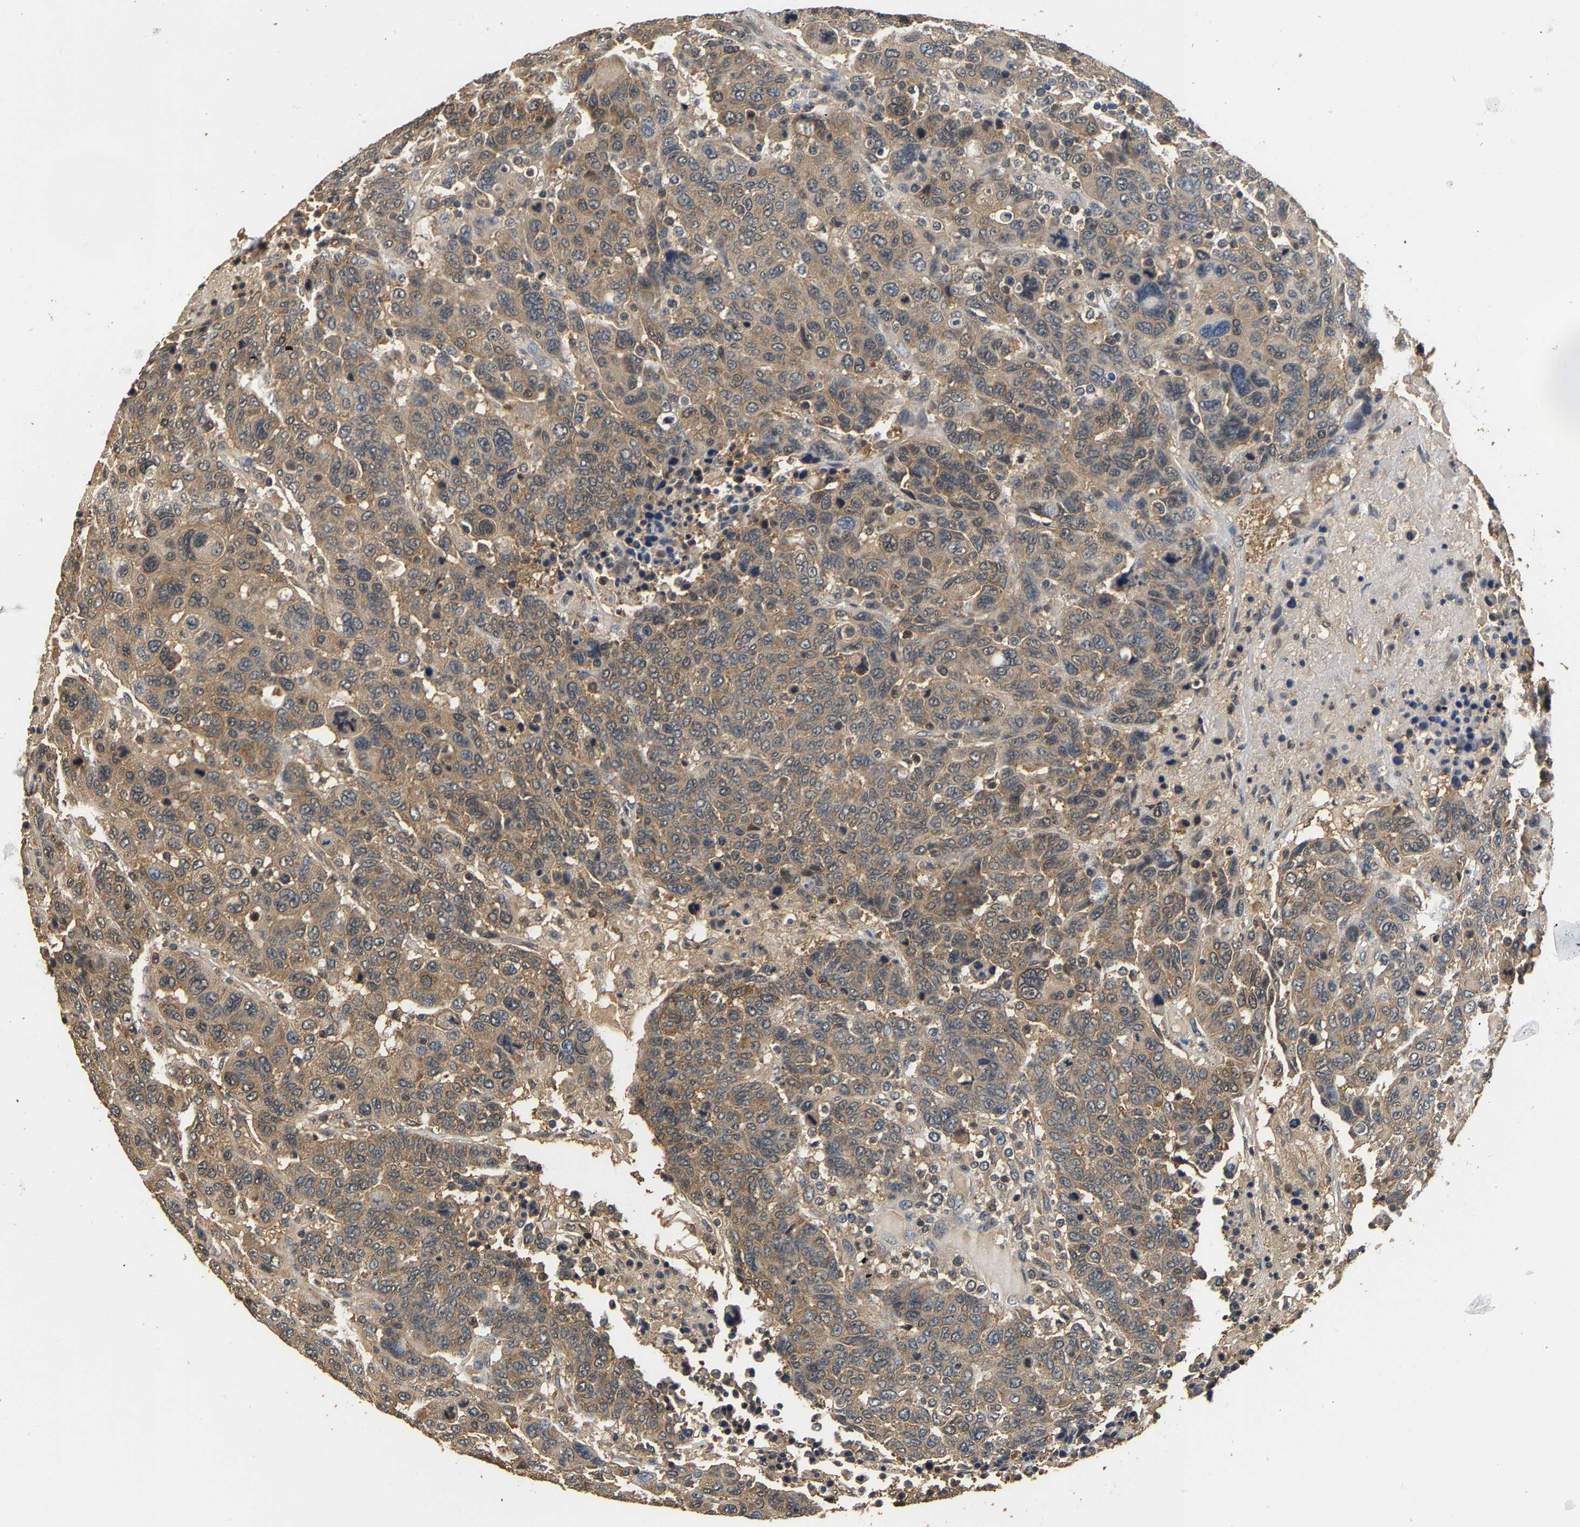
{"staining": {"intensity": "weak", "quantity": ">75%", "location": "cytoplasmic/membranous"}, "tissue": "breast cancer", "cell_type": "Tumor cells", "image_type": "cancer", "snomed": [{"axis": "morphology", "description": "Duct carcinoma"}, {"axis": "topography", "description": "Breast"}], "caption": "Intraductal carcinoma (breast) stained with a protein marker displays weak staining in tumor cells.", "gene": "GPI", "patient": {"sex": "female", "age": 37}}